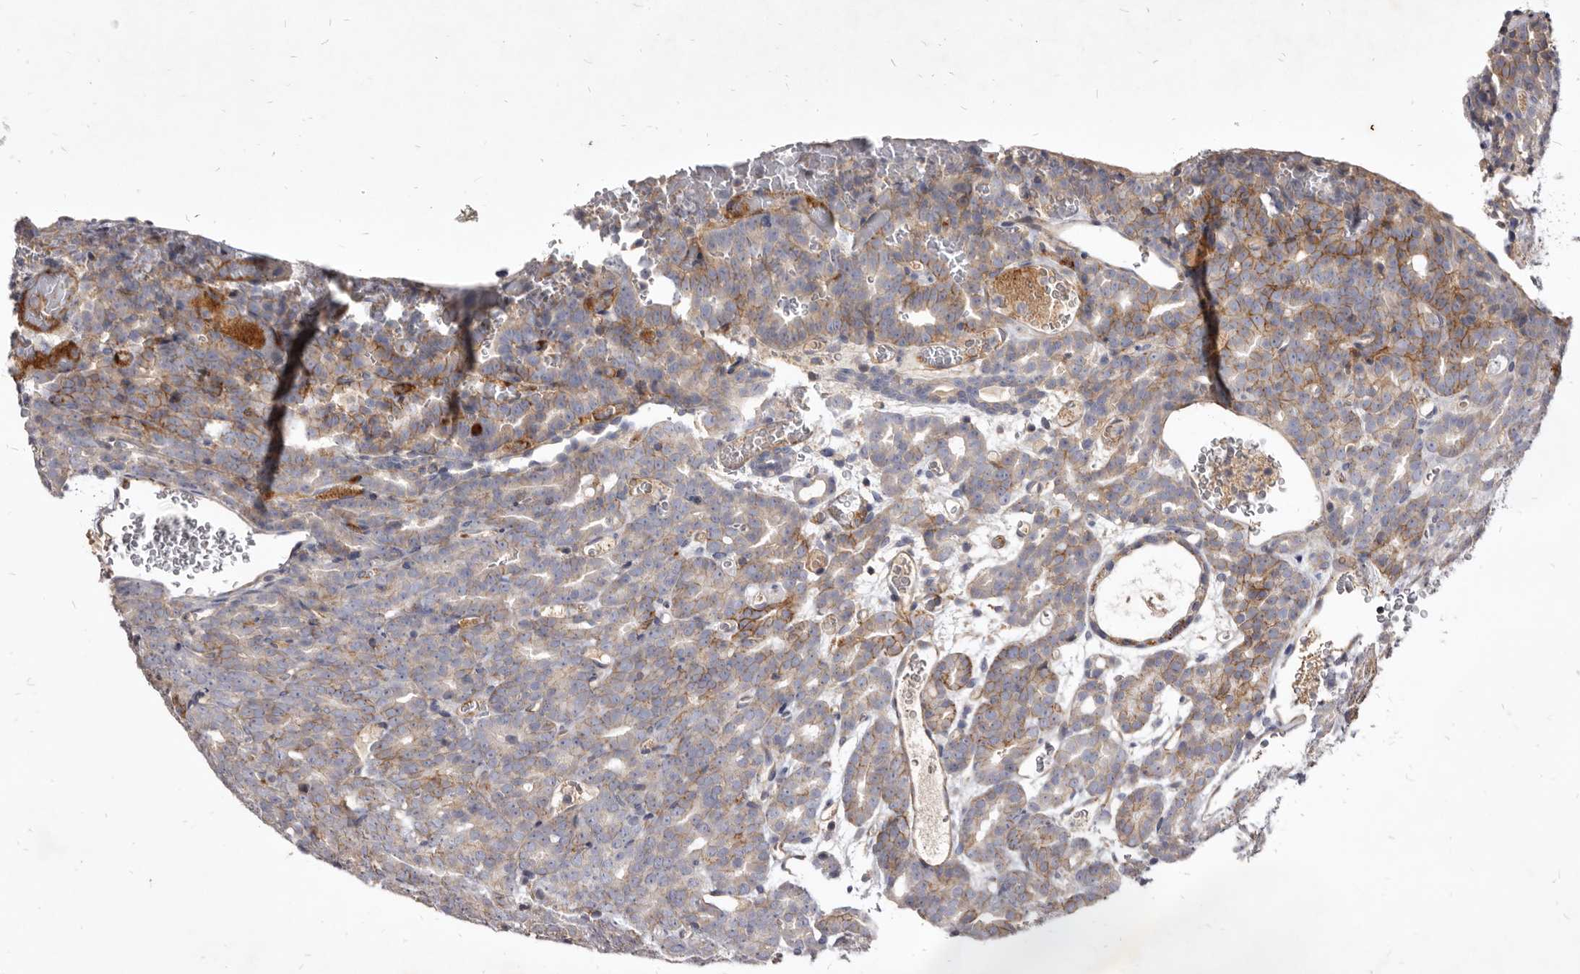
{"staining": {"intensity": "moderate", "quantity": "25%-75%", "location": "cytoplasmic/membranous"}, "tissue": "prostate cancer", "cell_type": "Tumor cells", "image_type": "cancer", "snomed": [{"axis": "morphology", "description": "Adenocarcinoma, High grade"}, {"axis": "topography", "description": "Prostate"}], "caption": "The immunohistochemical stain highlights moderate cytoplasmic/membranous staining in tumor cells of adenocarcinoma (high-grade) (prostate) tissue.", "gene": "FAS", "patient": {"sex": "male", "age": 62}}